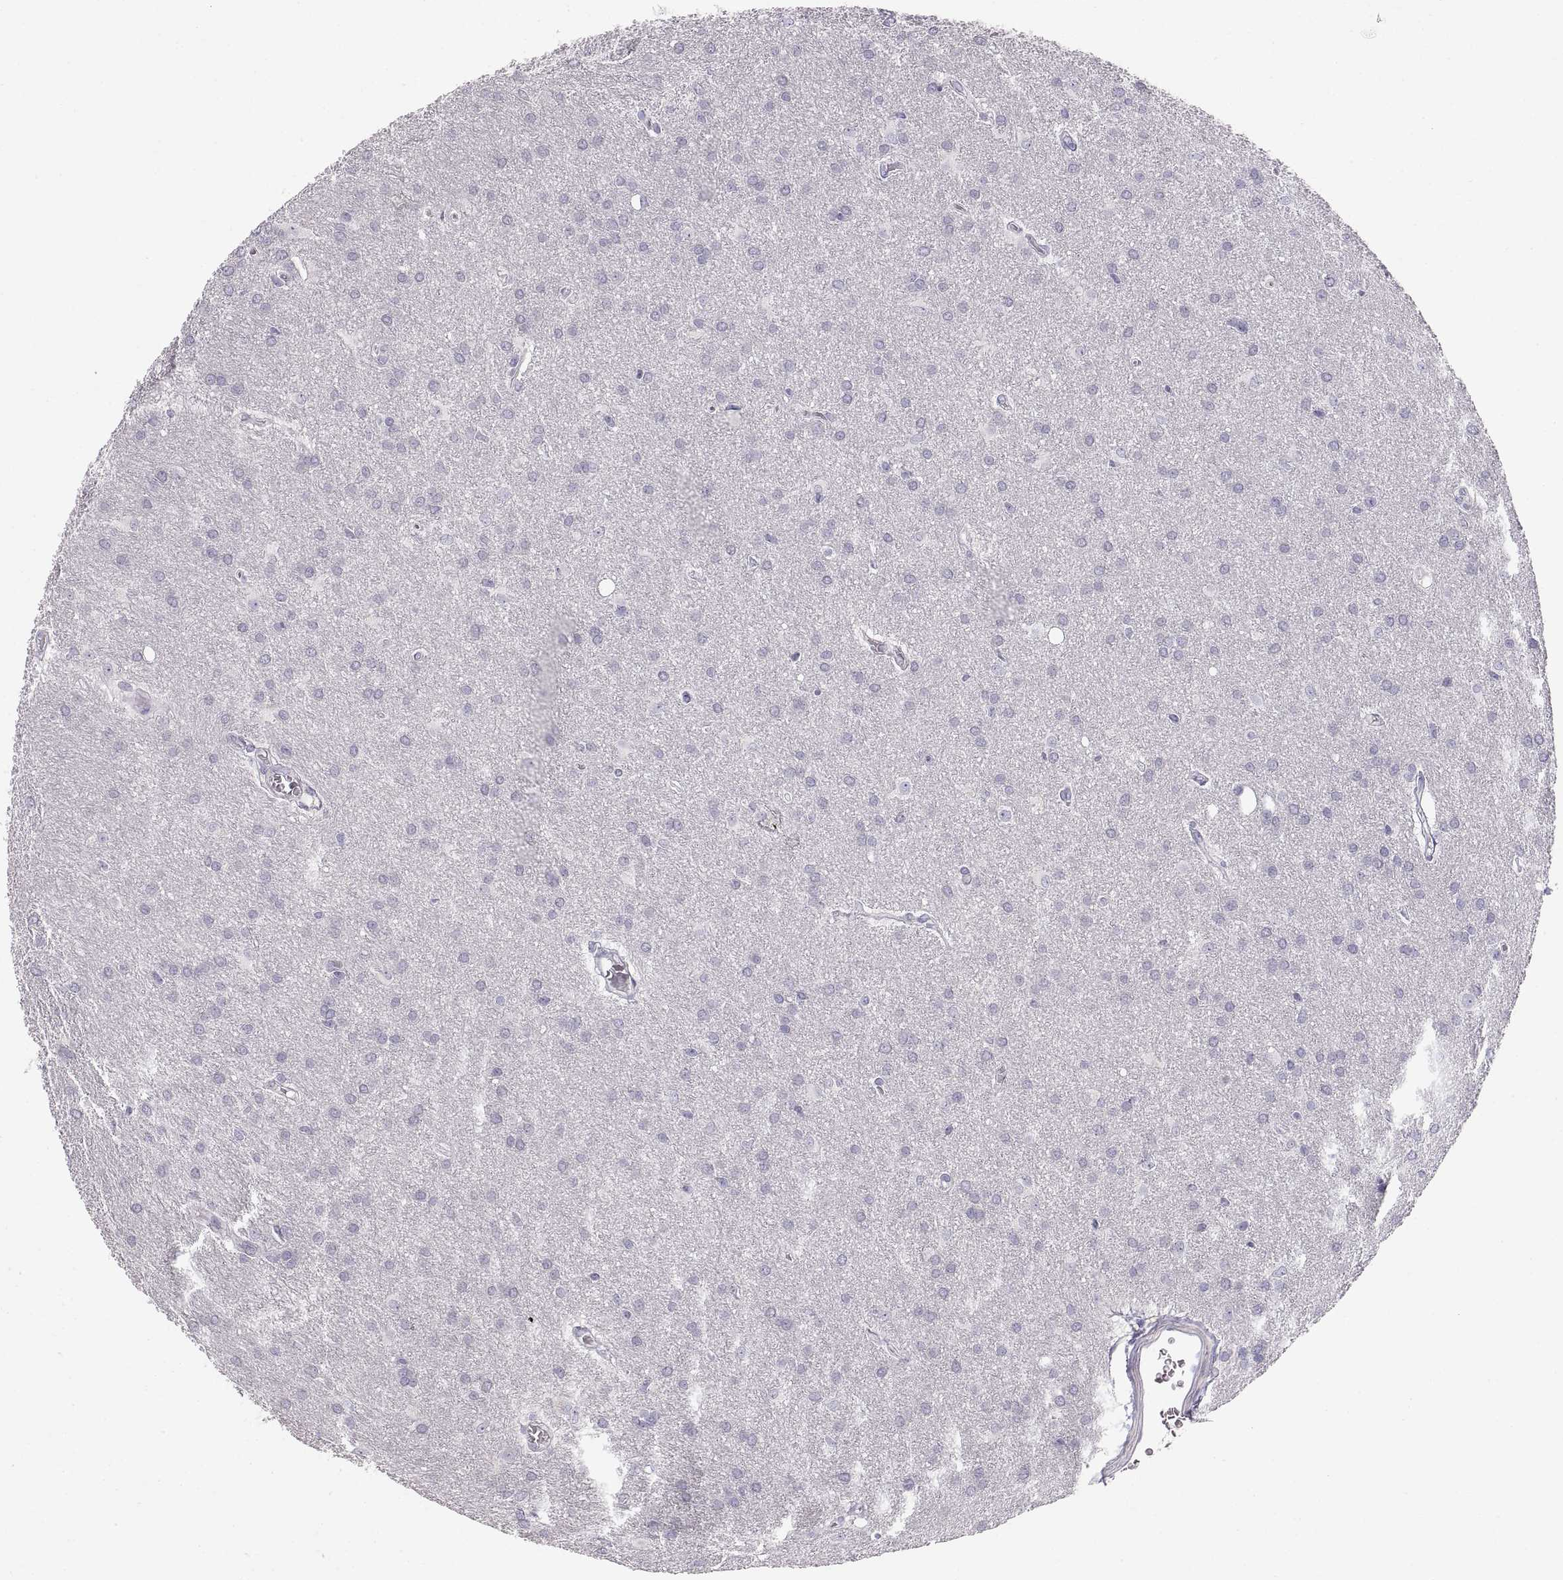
{"staining": {"intensity": "negative", "quantity": "none", "location": "none"}, "tissue": "glioma", "cell_type": "Tumor cells", "image_type": "cancer", "snomed": [{"axis": "morphology", "description": "Glioma, malignant, Low grade"}, {"axis": "topography", "description": "Brain"}], "caption": "Immunohistochemistry (IHC) histopathology image of human malignant low-grade glioma stained for a protein (brown), which demonstrates no staining in tumor cells. The staining is performed using DAB brown chromogen with nuclei counter-stained in using hematoxylin.", "gene": "COL9A3", "patient": {"sex": "female", "age": 32}}